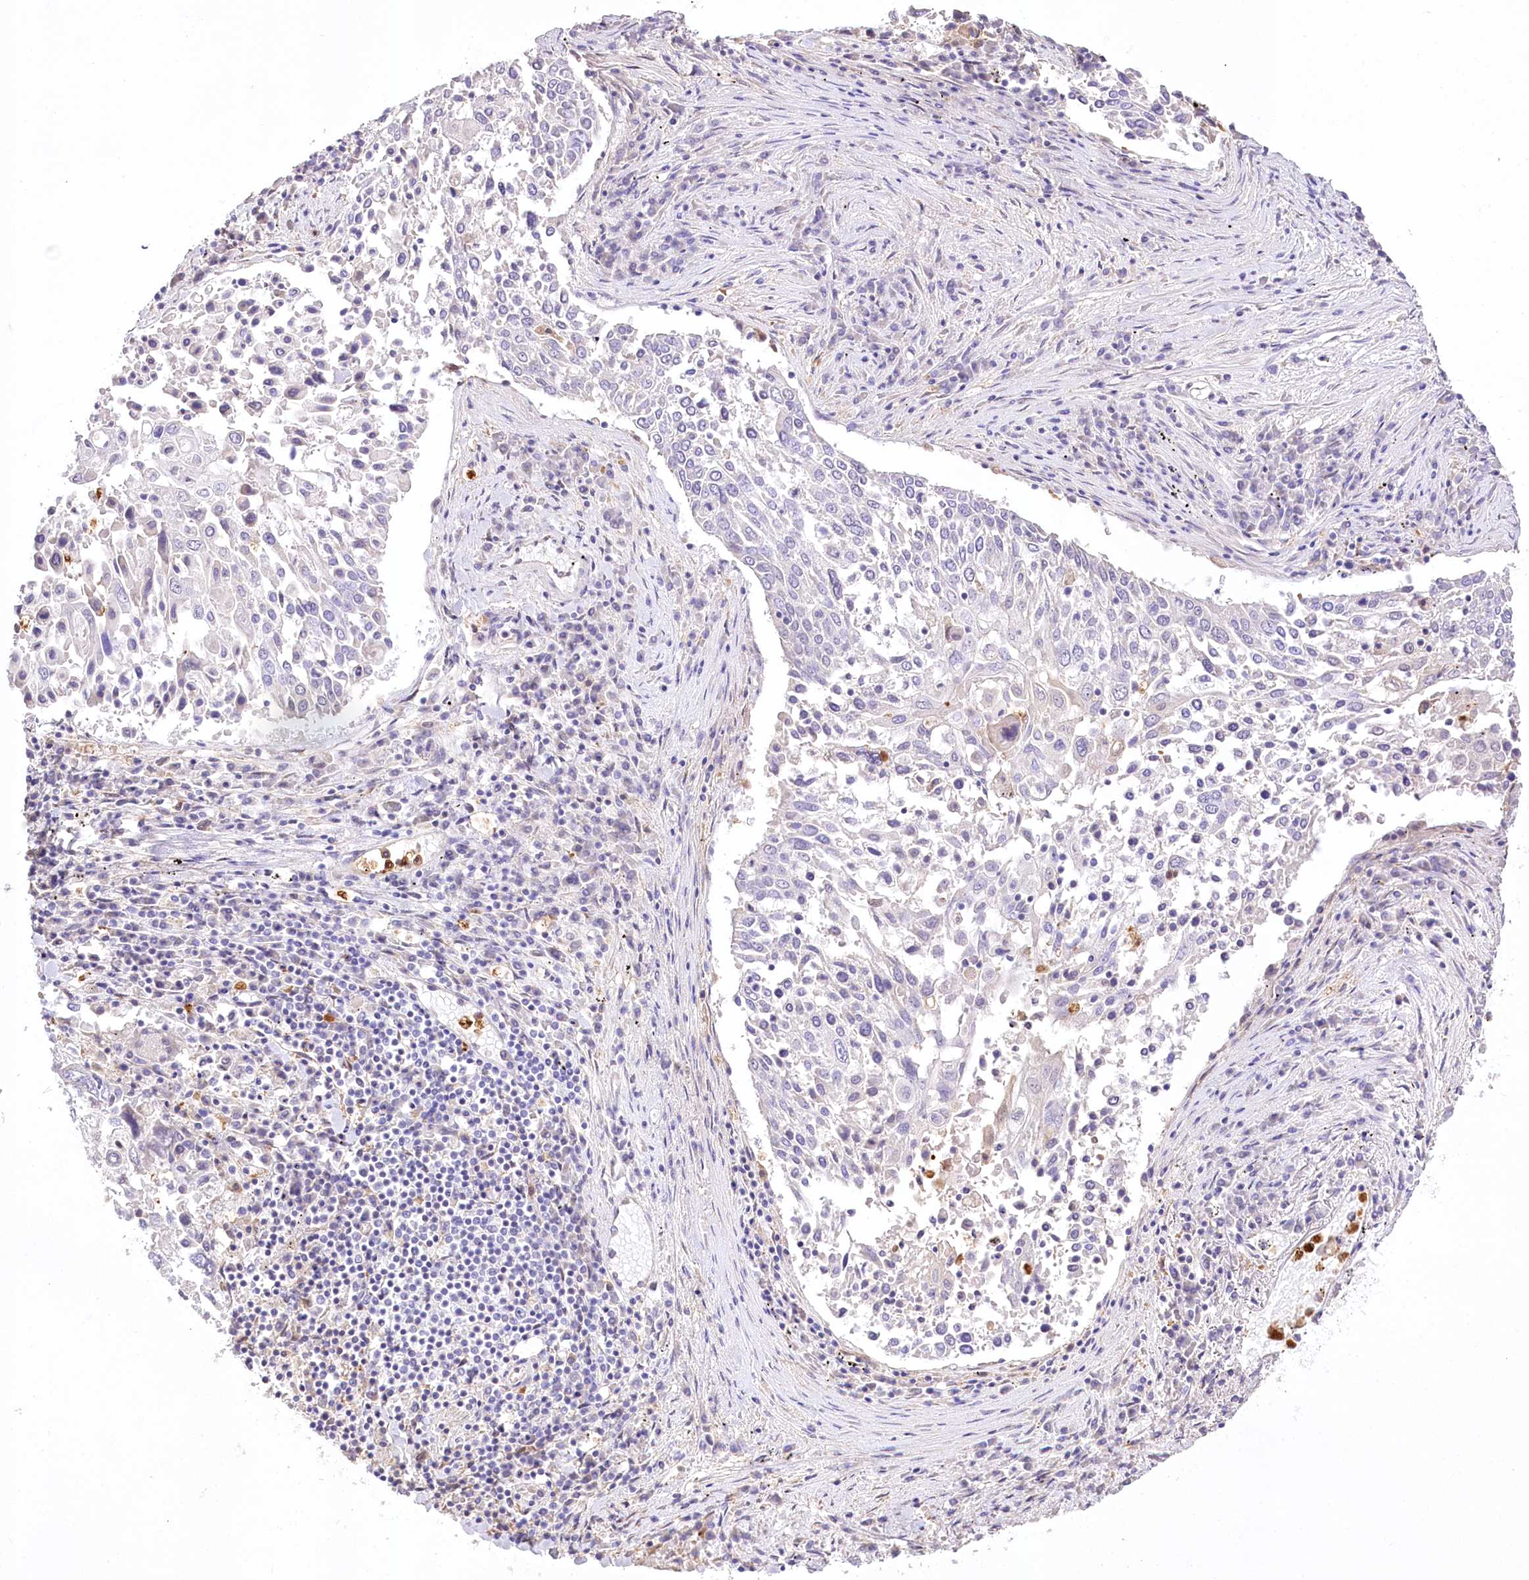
{"staining": {"intensity": "negative", "quantity": "none", "location": "none"}, "tissue": "lung cancer", "cell_type": "Tumor cells", "image_type": "cancer", "snomed": [{"axis": "morphology", "description": "Squamous cell carcinoma, NOS"}, {"axis": "topography", "description": "Lung"}], "caption": "Immunohistochemical staining of lung cancer (squamous cell carcinoma) exhibits no significant expression in tumor cells.", "gene": "DPYD", "patient": {"sex": "male", "age": 65}}